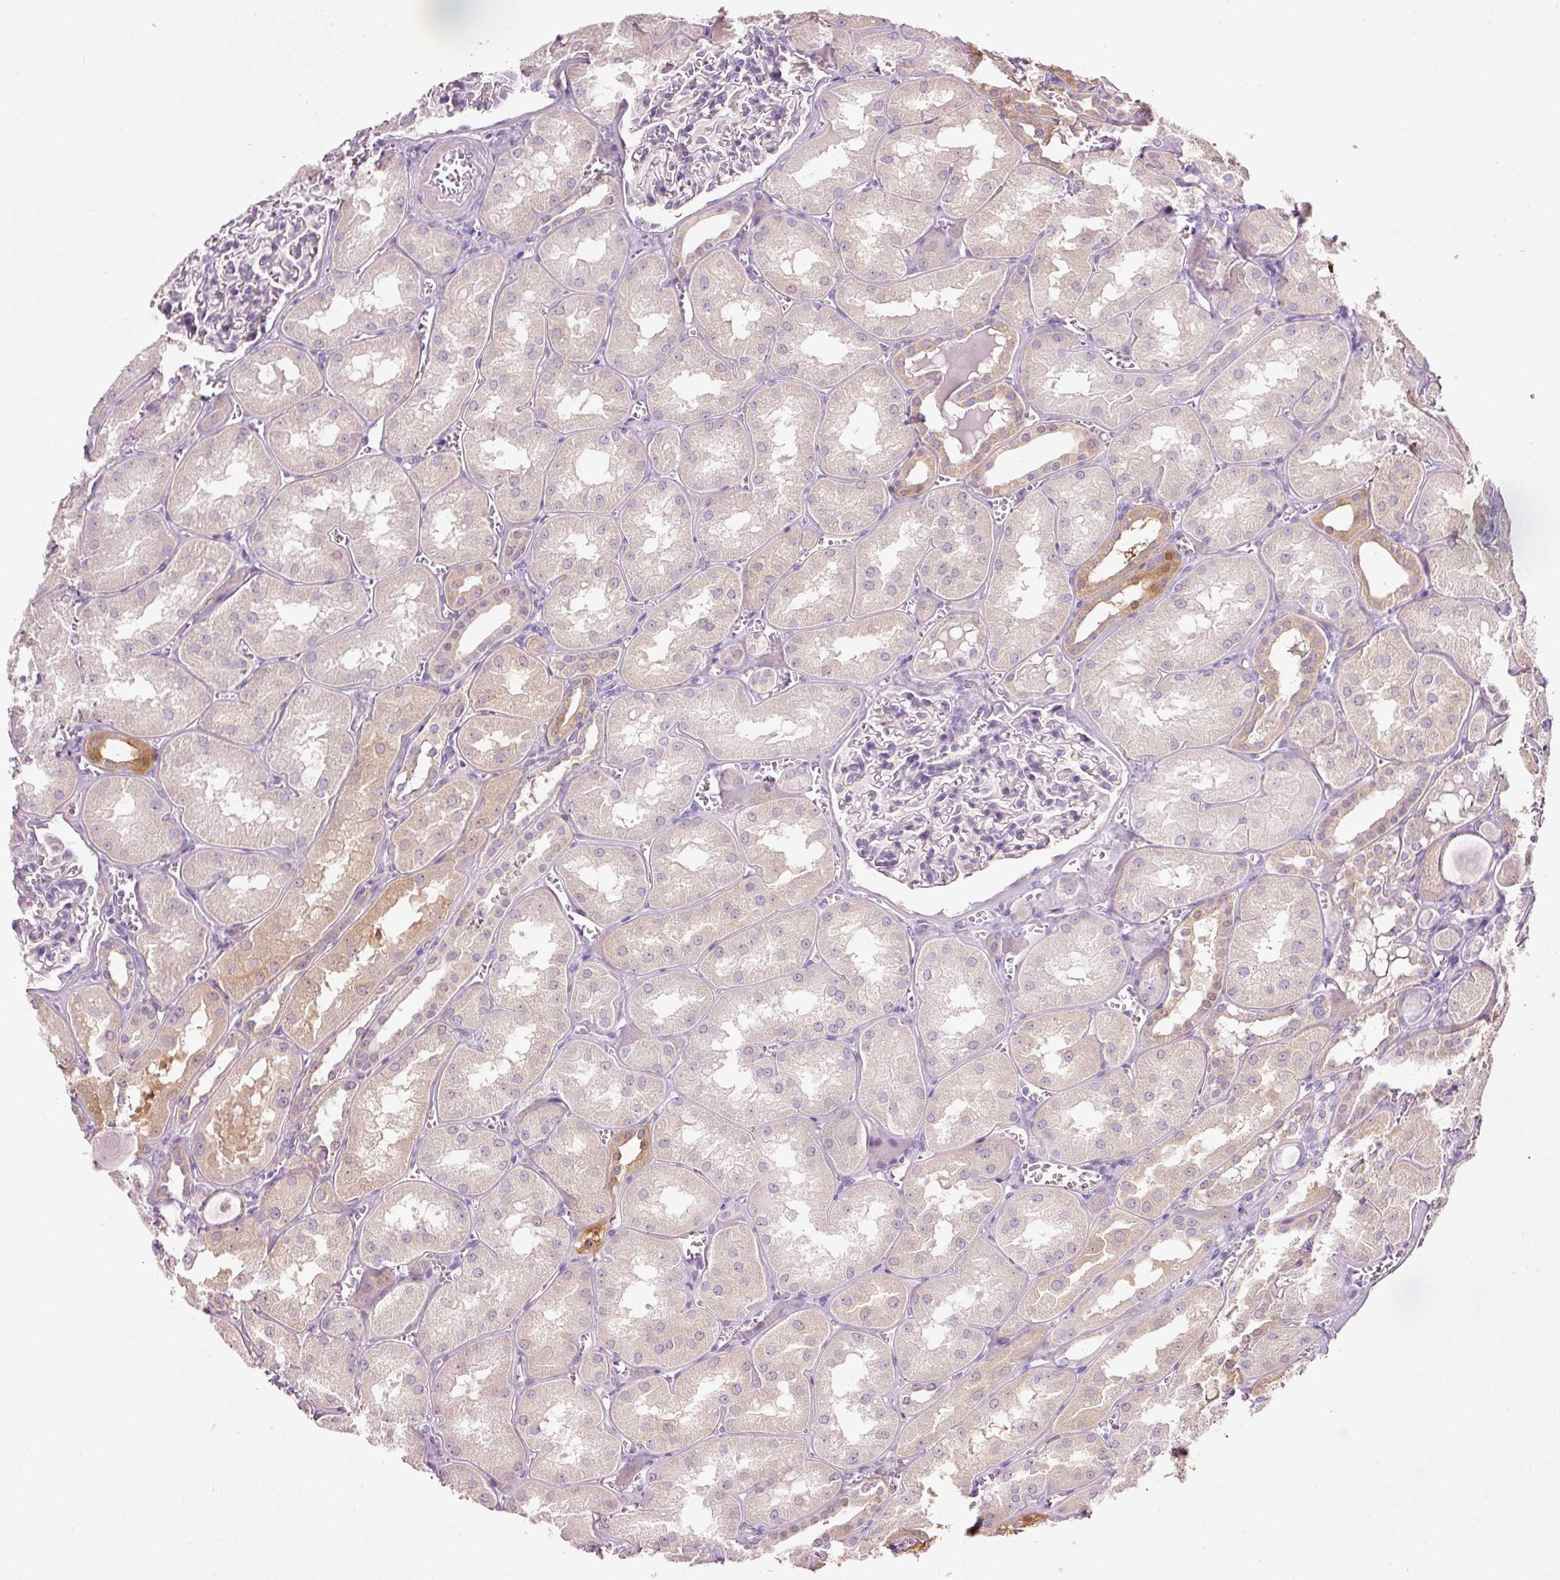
{"staining": {"intensity": "negative", "quantity": "none", "location": "none"}, "tissue": "kidney", "cell_type": "Cells in glomeruli", "image_type": "normal", "snomed": [{"axis": "morphology", "description": "Normal tissue, NOS"}, {"axis": "topography", "description": "Kidney"}], "caption": "Immunohistochemistry (IHC) of normal human kidney demonstrates no expression in cells in glomeruli. (DAB (3,3'-diaminobenzidine) IHC visualized using brightfield microscopy, high magnification).", "gene": "DHRS11", "patient": {"sex": "male", "age": 61}}